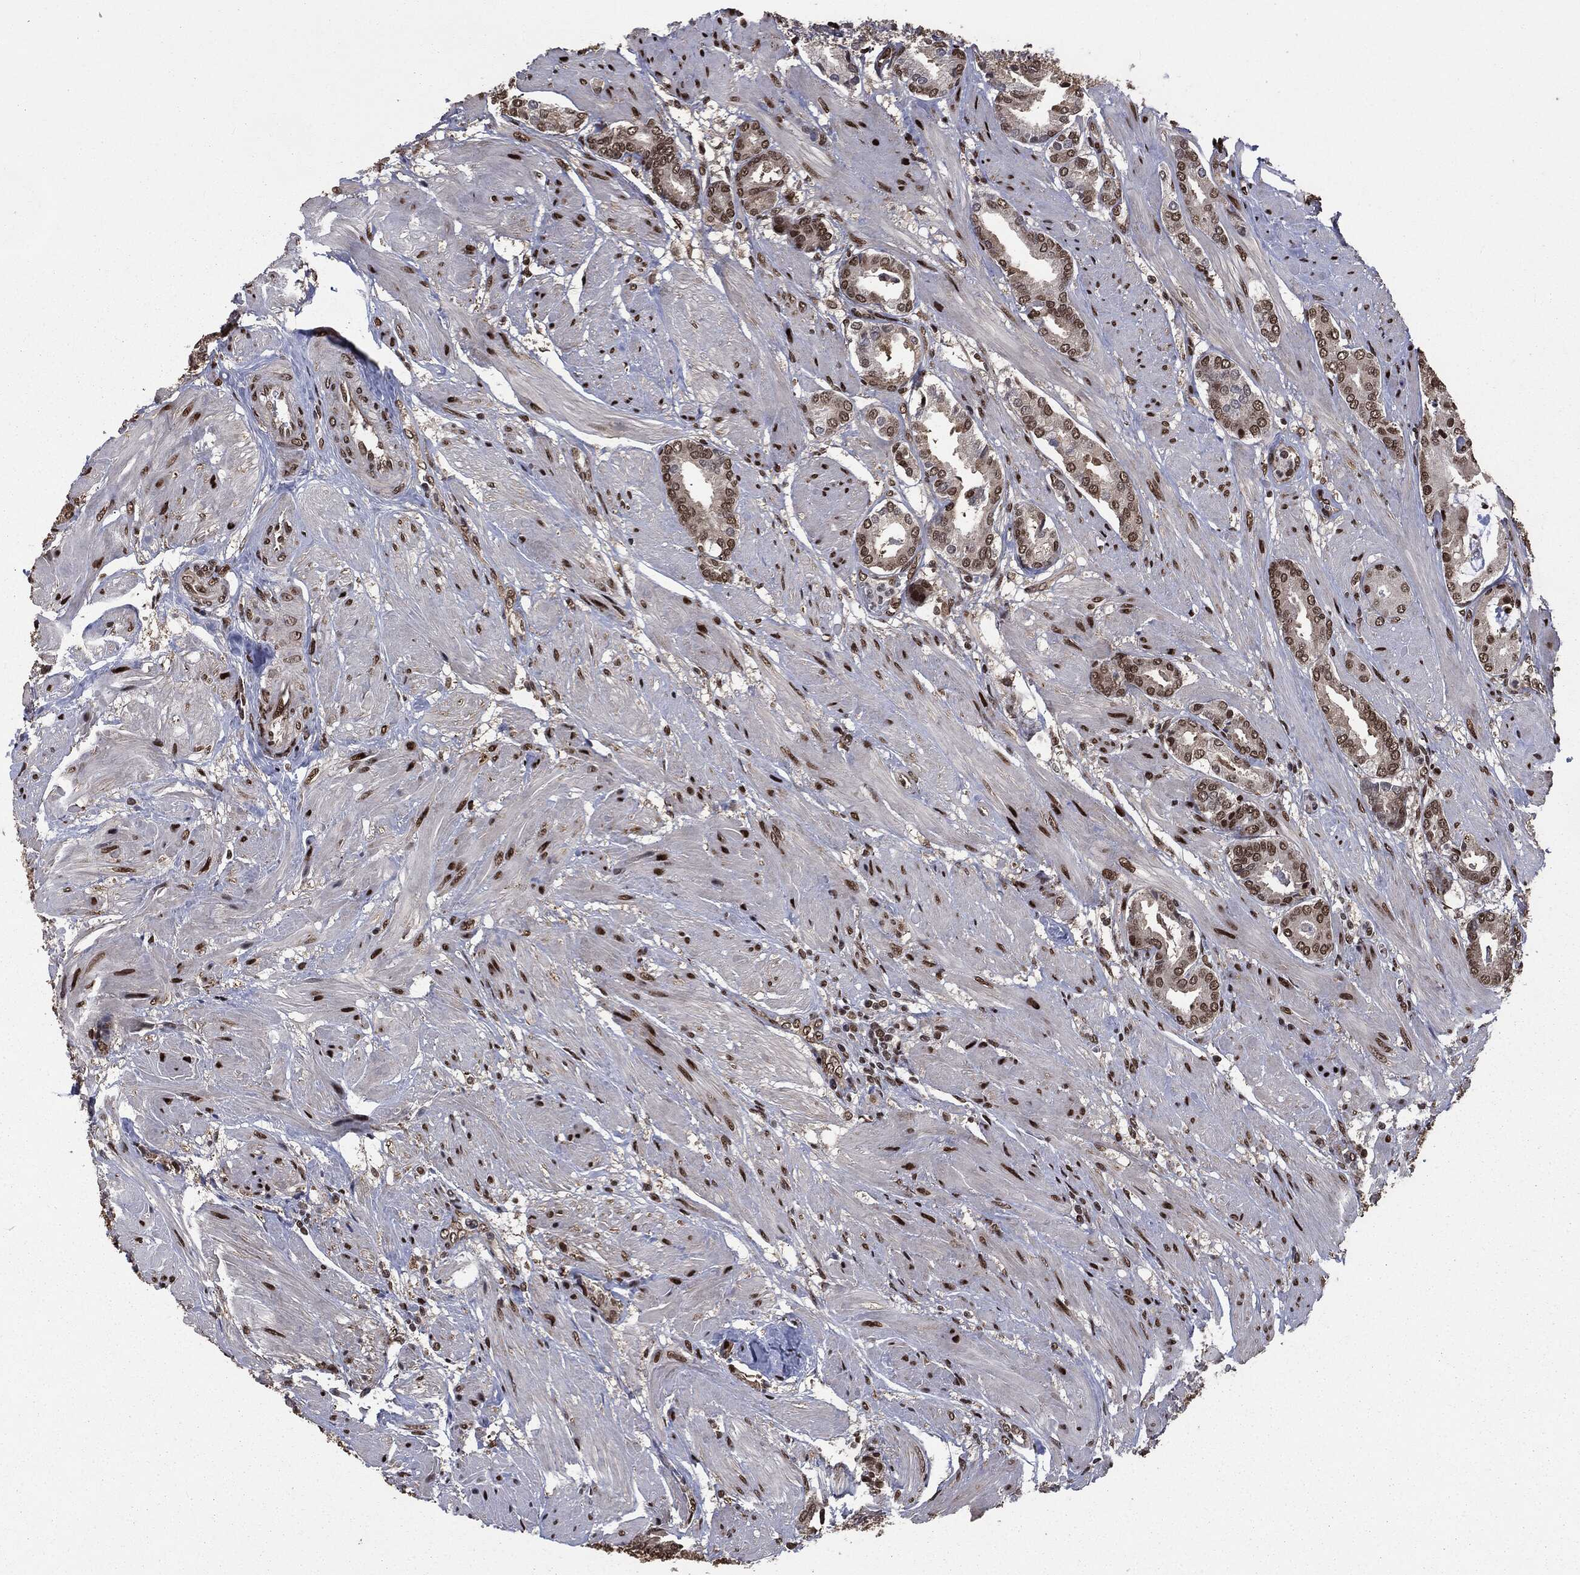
{"staining": {"intensity": "strong", "quantity": "25%-75%", "location": "nuclear"}, "tissue": "prostate cancer", "cell_type": "Tumor cells", "image_type": "cancer", "snomed": [{"axis": "morphology", "description": "Adenocarcinoma, High grade"}, {"axis": "topography", "description": "Prostate"}], "caption": "Adenocarcinoma (high-grade) (prostate) stained with DAB immunohistochemistry (IHC) shows high levels of strong nuclear positivity in approximately 25%-75% of tumor cells.", "gene": "DVL2", "patient": {"sex": "male", "age": 56}}